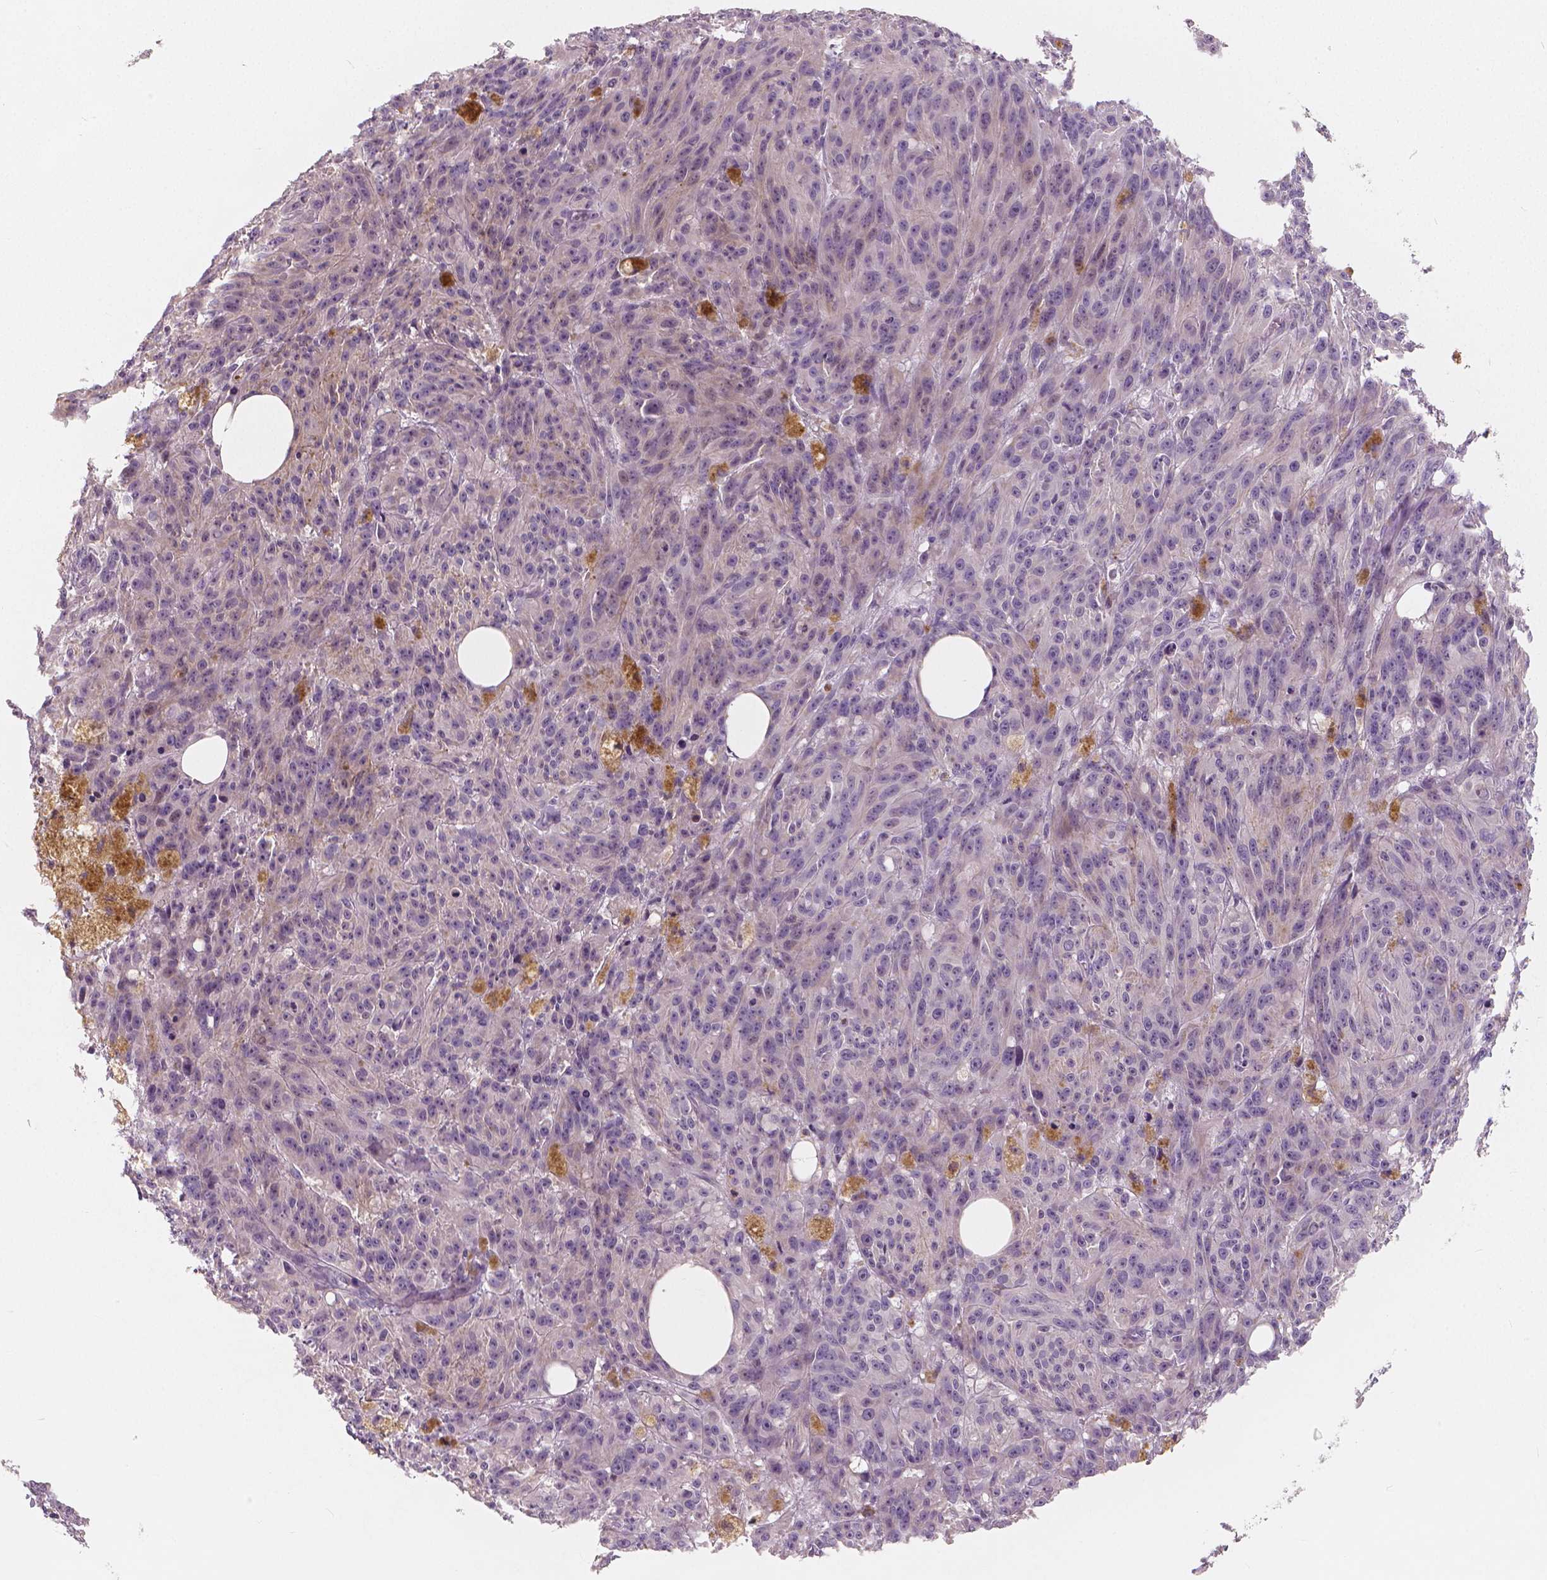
{"staining": {"intensity": "negative", "quantity": "none", "location": "none"}, "tissue": "melanoma", "cell_type": "Tumor cells", "image_type": "cancer", "snomed": [{"axis": "morphology", "description": "Malignant melanoma, NOS"}, {"axis": "topography", "description": "Skin"}], "caption": "Tumor cells show no significant protein staining in melanoma.", "gene": "RNASE7", "patient": {"sex": "female", "age": 34}}